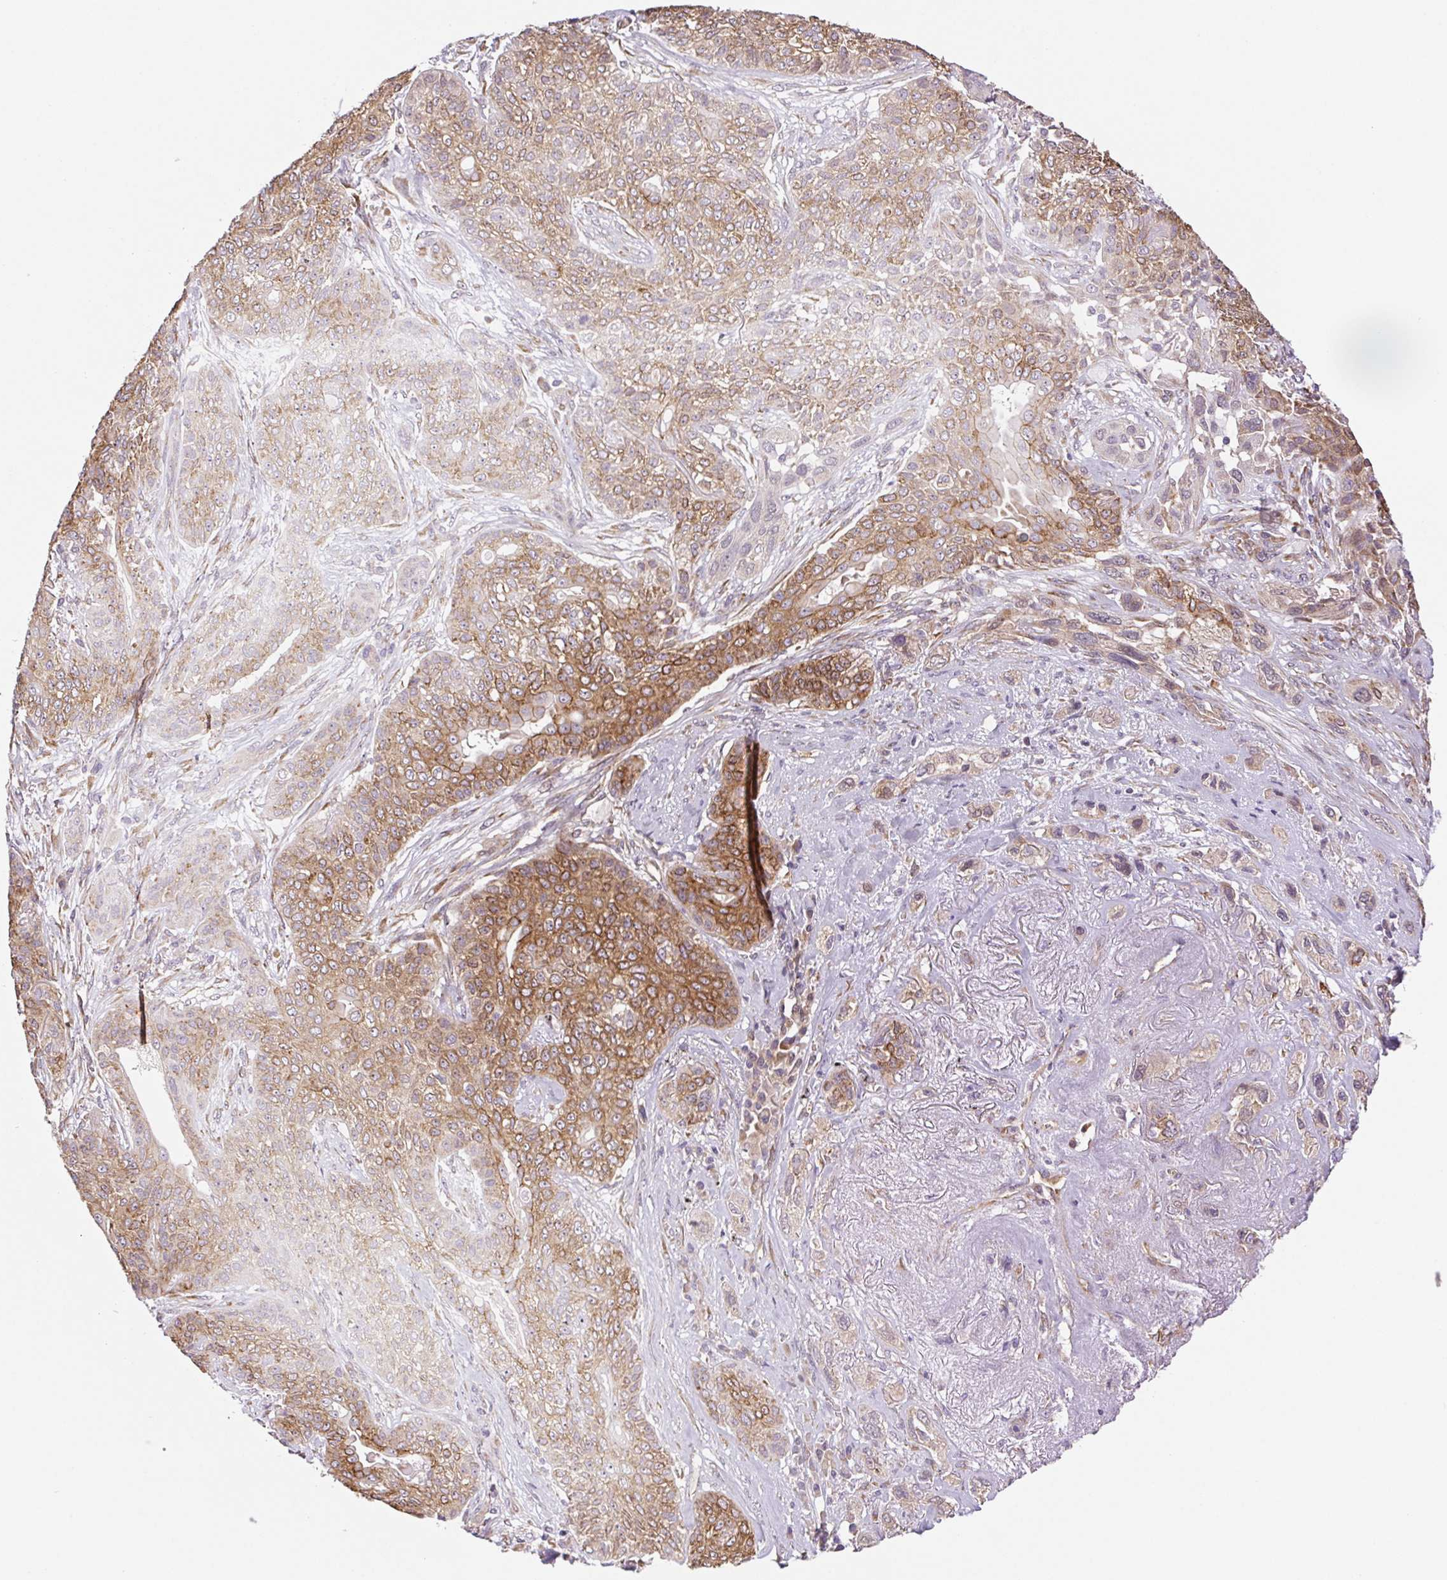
{"staining": {"intensity": "moderate", "quantity": "25%-75%", "location": "cytoplasmic/membranous"}, "tissue": "lung cancer", "cell_type": "Tumor cells", "image_type": "cancer", "snomed": [{"axis": "morphology", "description": "Squamous cell carcinoma, NOS"}, {"axis": "topography", "description": "Lung"}], "caption": "Immunohistochemistry photomicrograph of neoplastic tissue: lung cancer stained using immunohistochemistry (IHC) reveals medium levels of moderate protein expression localized specifically in the cytoplasmic/membranous of tumor cells, appearing as a cytoplasmic/membranous brown color.", "gene": "LYPD5", "patient": {"sex": "female", "age": 70}}